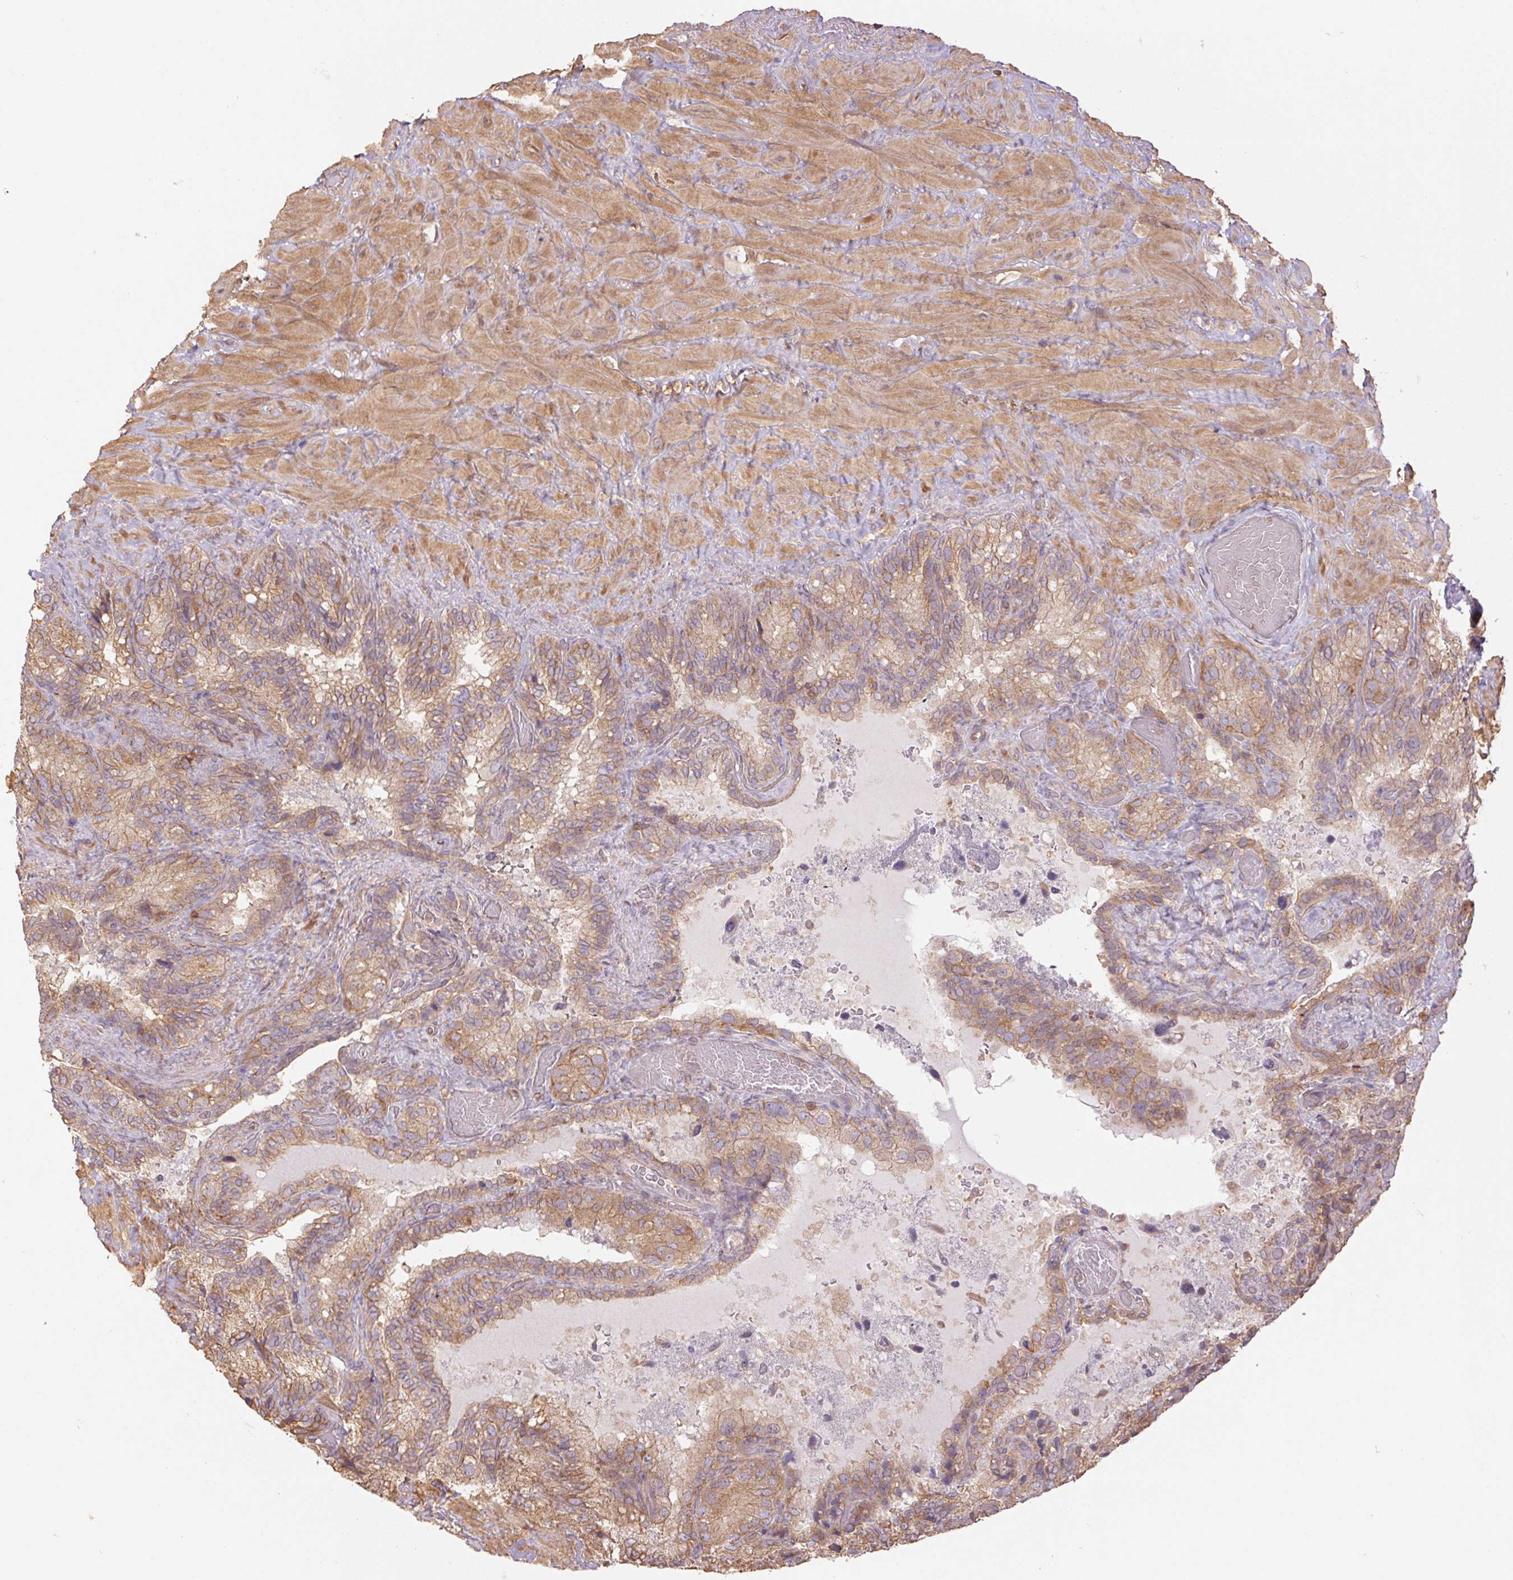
{"staining": {"intensity": "moderate", "quantity": ">75%", "location": "cytoplasmic/membranous"}, "tissue": "seminal vesicle", "cell_type": "Glandular cells", "image_type": "normal", "snomed": [{"axis": "morphology", "description": "Normal tissue, NOS"}, {"axis": "topography", "description": "Seminal veicle"}], "caption": "Normal seminal vesicle displays moderate cytoplasmic/membranous staining in about >75% of glandular cells (DAB (3,3'-diaminobenzidine) = brown stain, brightfield microscopy at high magnification)..", "gene": "TUBA1A", "patient": {"sex": "male", "age": 60}}